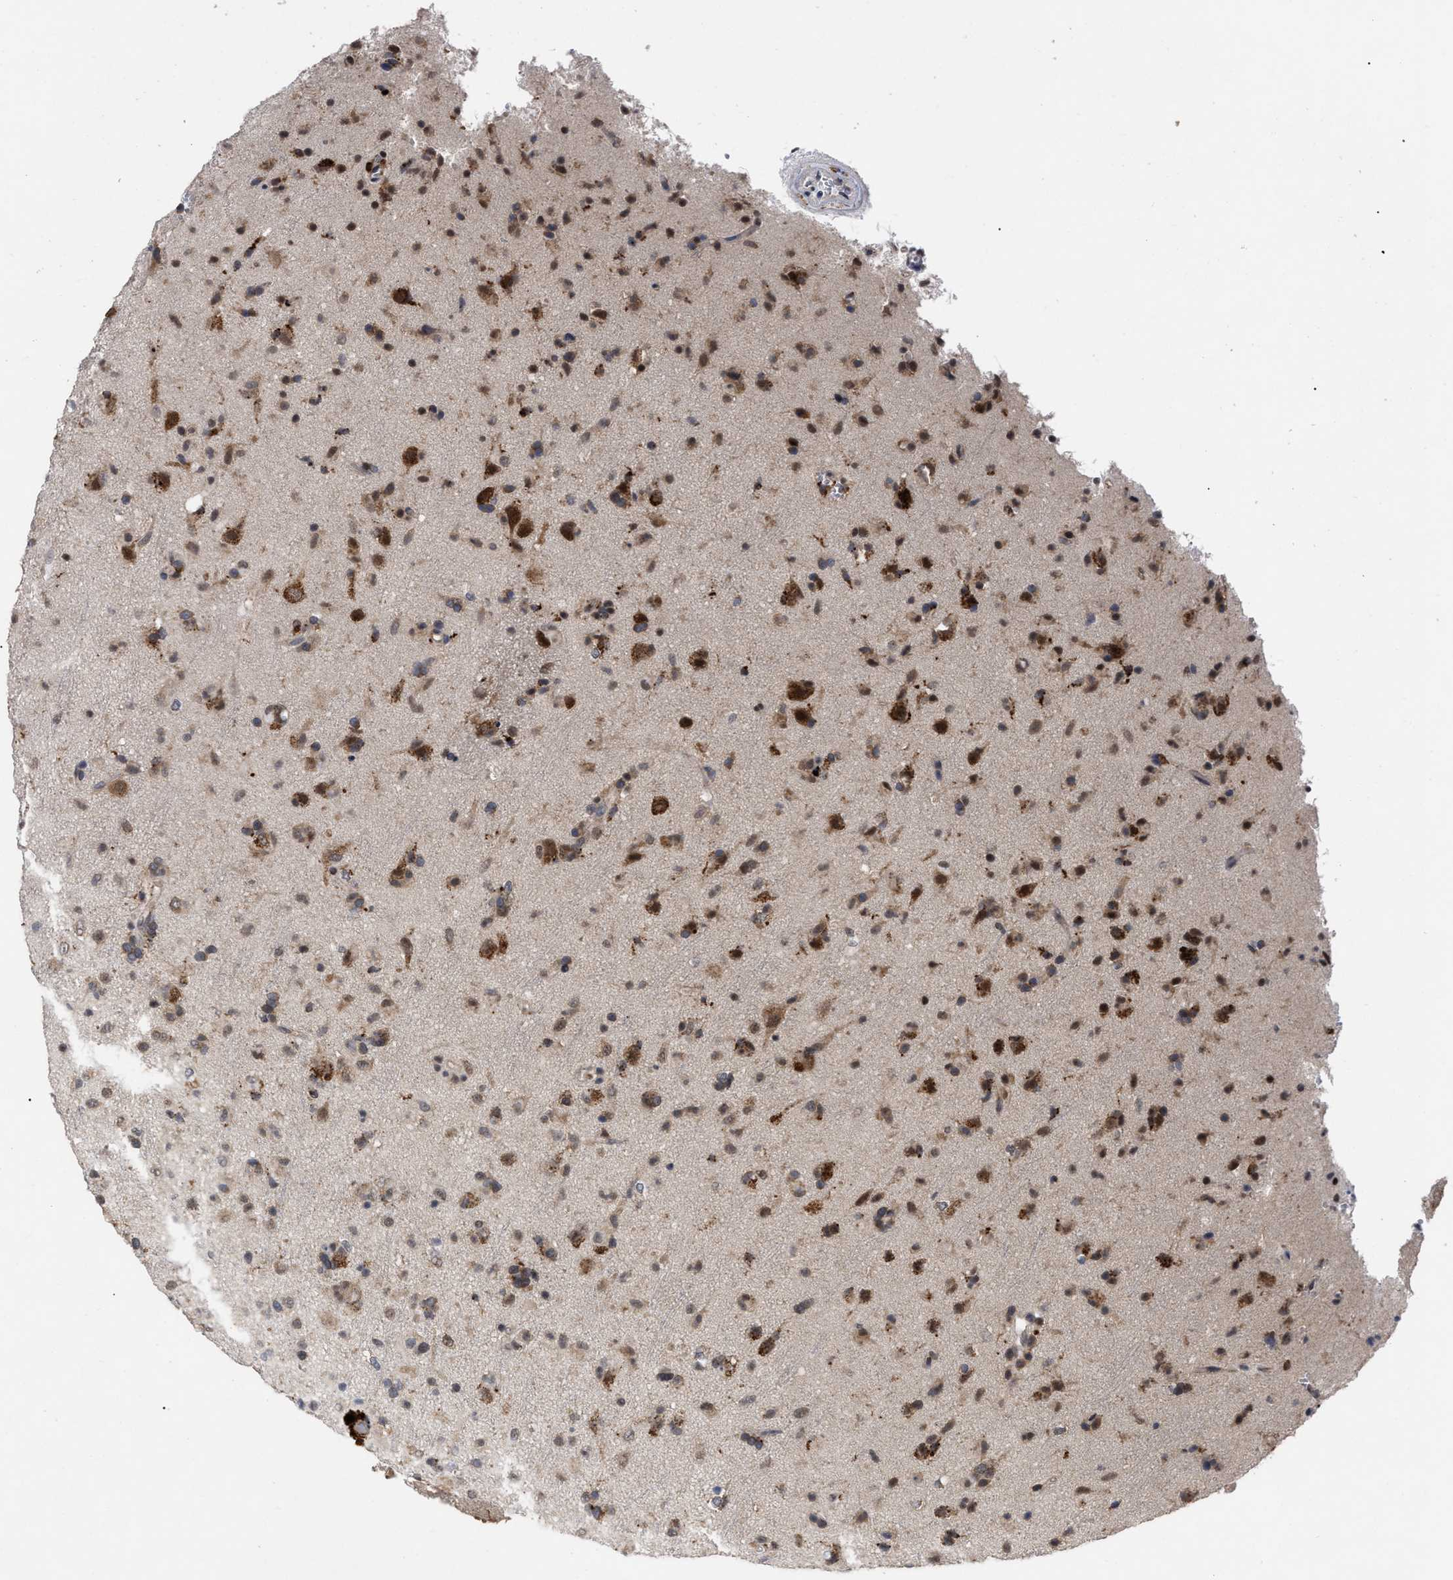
{"staining": {"intensity": "moderate", "quantity": "25%-75%", "location": "cytoplasmic/membranous,nuclear"}, "tissue": "glioma", "cell_type": "Tumor cells", "image_type": "cancer", "snomed": [{"axis": "morphology", "description": "Glioma, malignant, Low grade"}, {"axis": "topography", "description": "Brain"}], "caption": "Malignant glioma (low-grade) stained for a protein (brown) exhibits moderate cytoplasmic/membranous and nuclear positive expression in about 25%-75% of tumor cells.", "gene": "UPF1", "patient": {"sex": "male", "age": 65}}